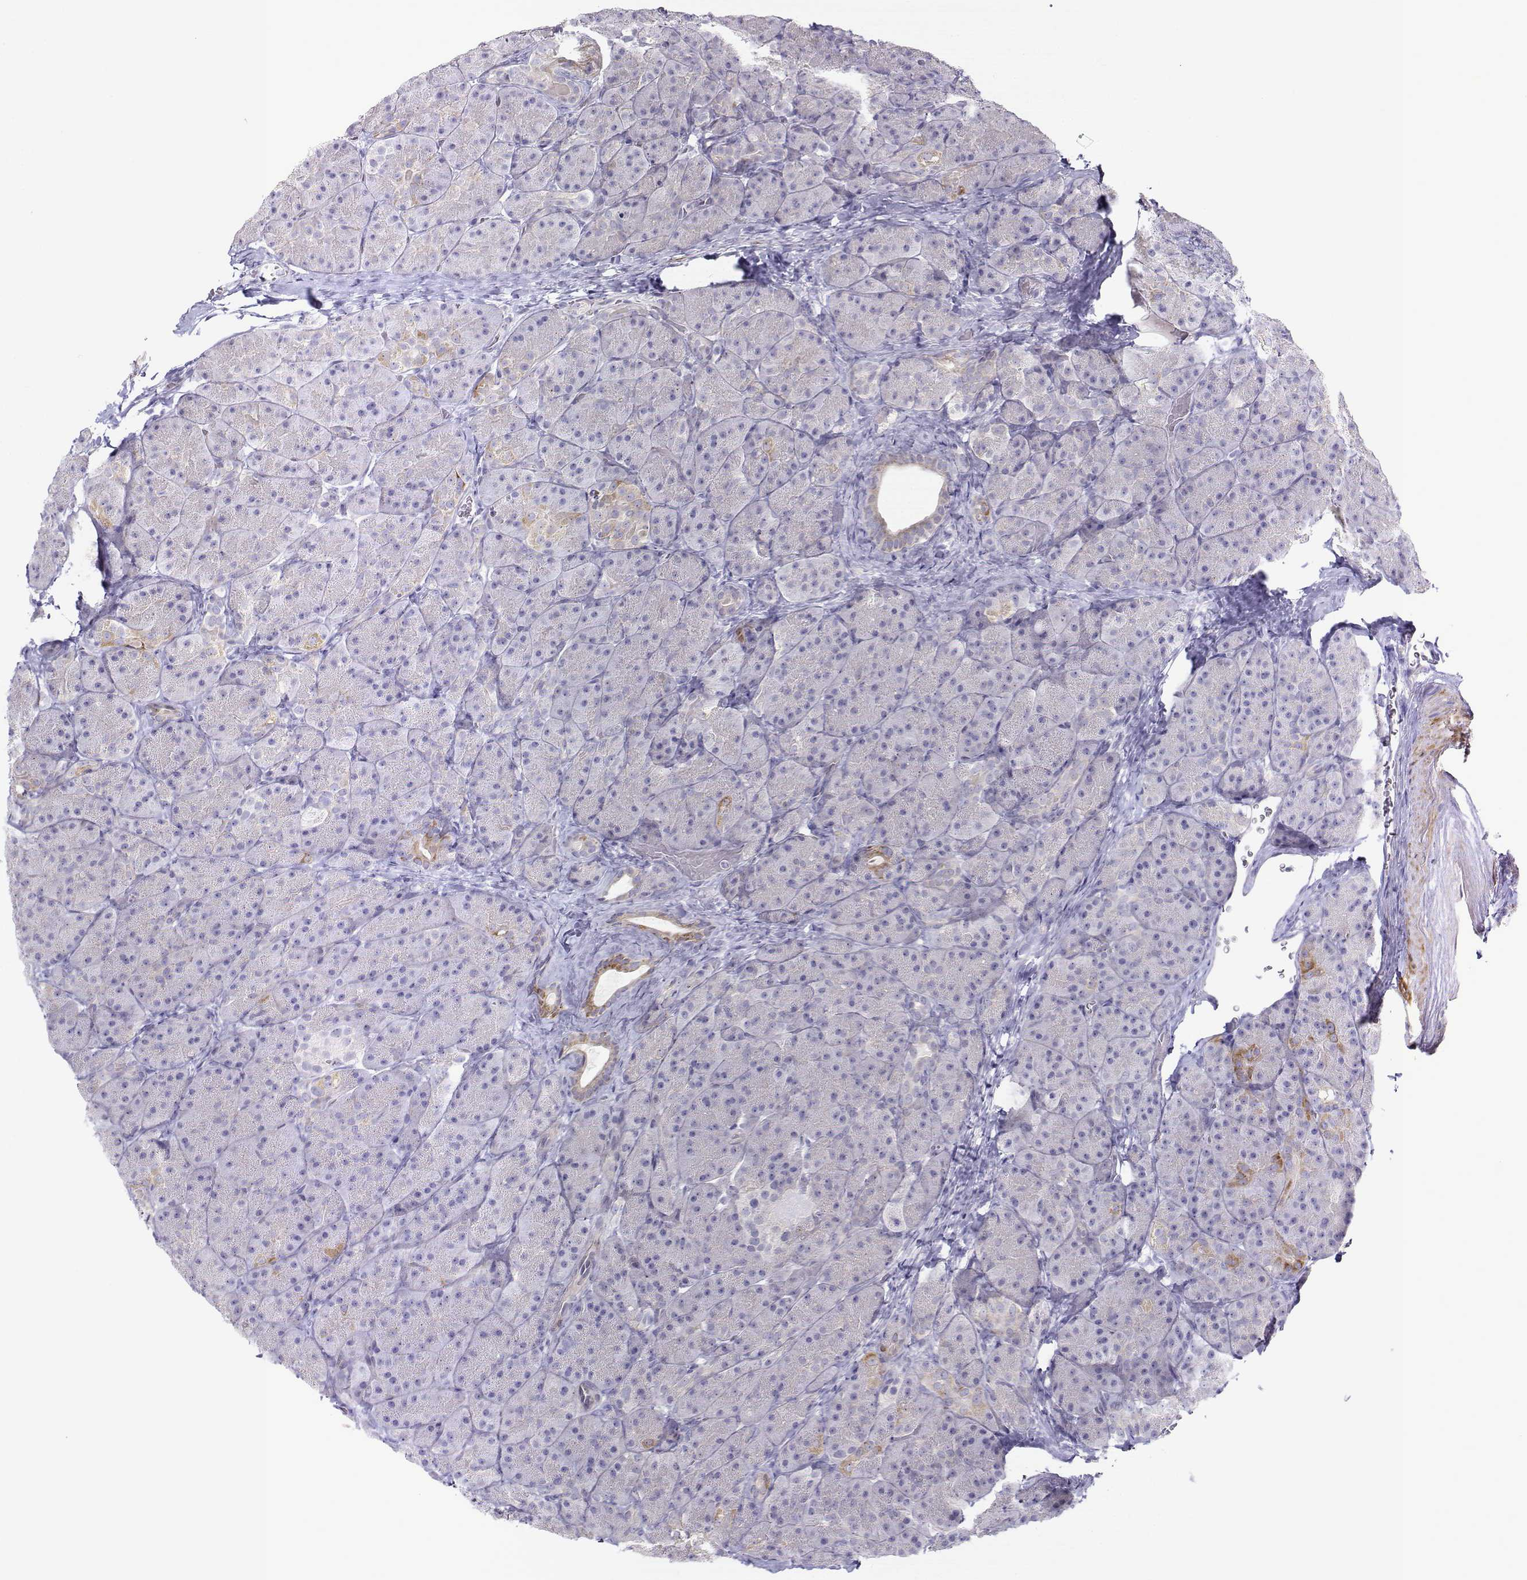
{"staining": {"intensity": "moderate", "quantity": "<25%", "location": "cytoplasmic/membranous"}, "tissue": "pancreas", "cell_type": "Exocrine glandular cells", "image_type": "normal", "snomed": [{"axis": "morphology", "description": "Normal tissue, NOS"}, {"axis": "topography", "description": "Pancreas"}], "caption": "A brown stain highlights moderate cytoplasmic/membranous positivity of a protein in exocrine glandular cells of unremarkable pancreas.", "gene": "NOS1AP", "patient": {"sex": "male", "age": 57}}